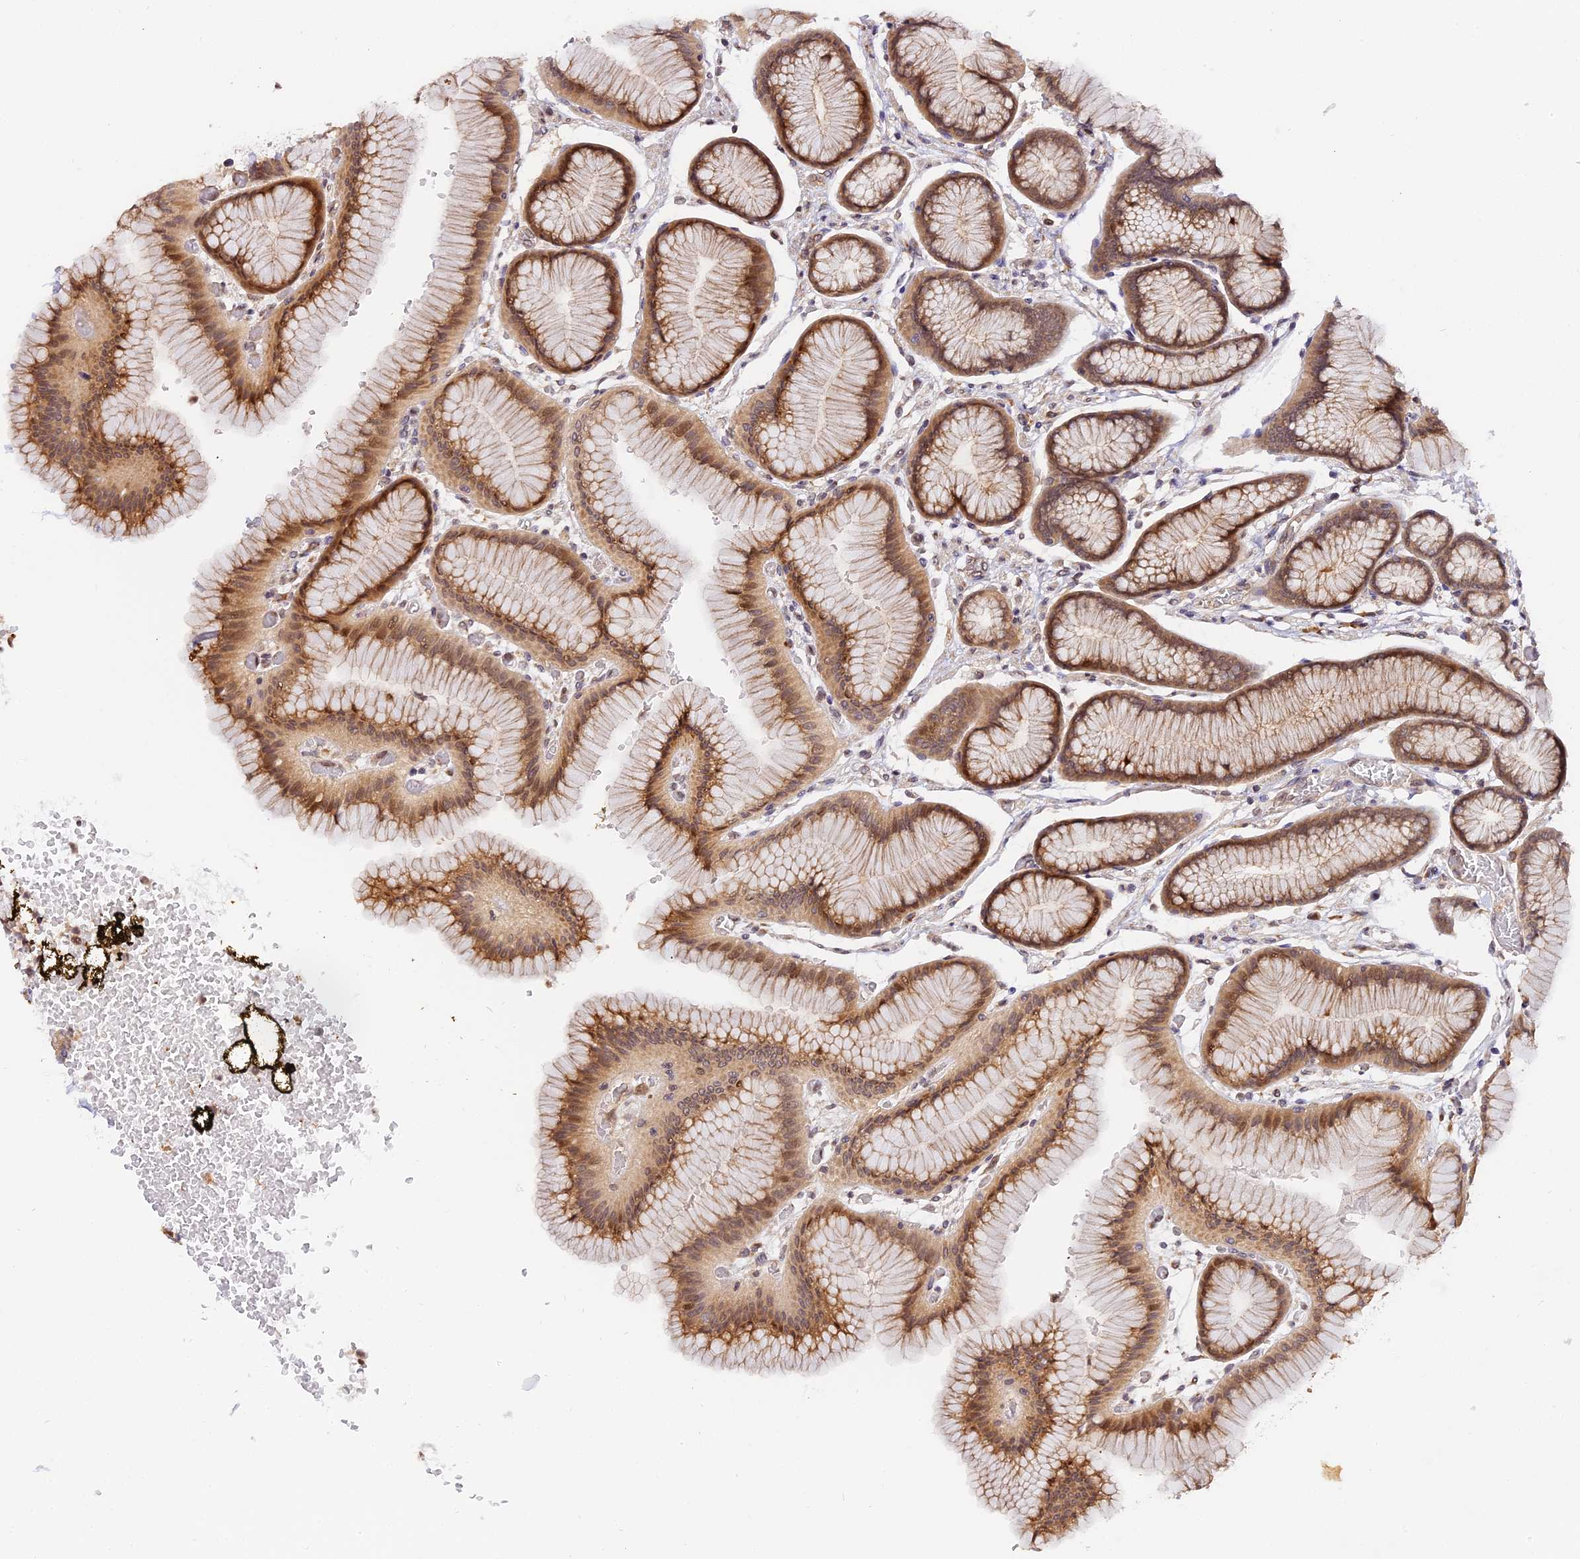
{"staining": {"intensity": "moderate", "quantity": ">75%", "location": "cytoplasmic/membranous,nuclear"}, "tissue": "stomach", "cell_type": "Glandular cells", "image_type": "normal", "snomed": [{"axis": "morphology", "description": "Normal tissue, NOS"}, {"axis": "morphology", "description": "Adenocarcinoma, NOS"}, {"axis": "morphology", "description": "Adenocarcinoma, High grade"}, {"axis": "topography", "description": "Stomach, upper"}, {"axis": "topography", "description": "Stomach"}], "caption": "A photomicrograph of stomach stained for a protein reveals moderate cytoplasmic/membranous,nuclear brown staining in glandular cells.", "gene": "IMPACT", "patient": {"sex": "female", "age": 65}}